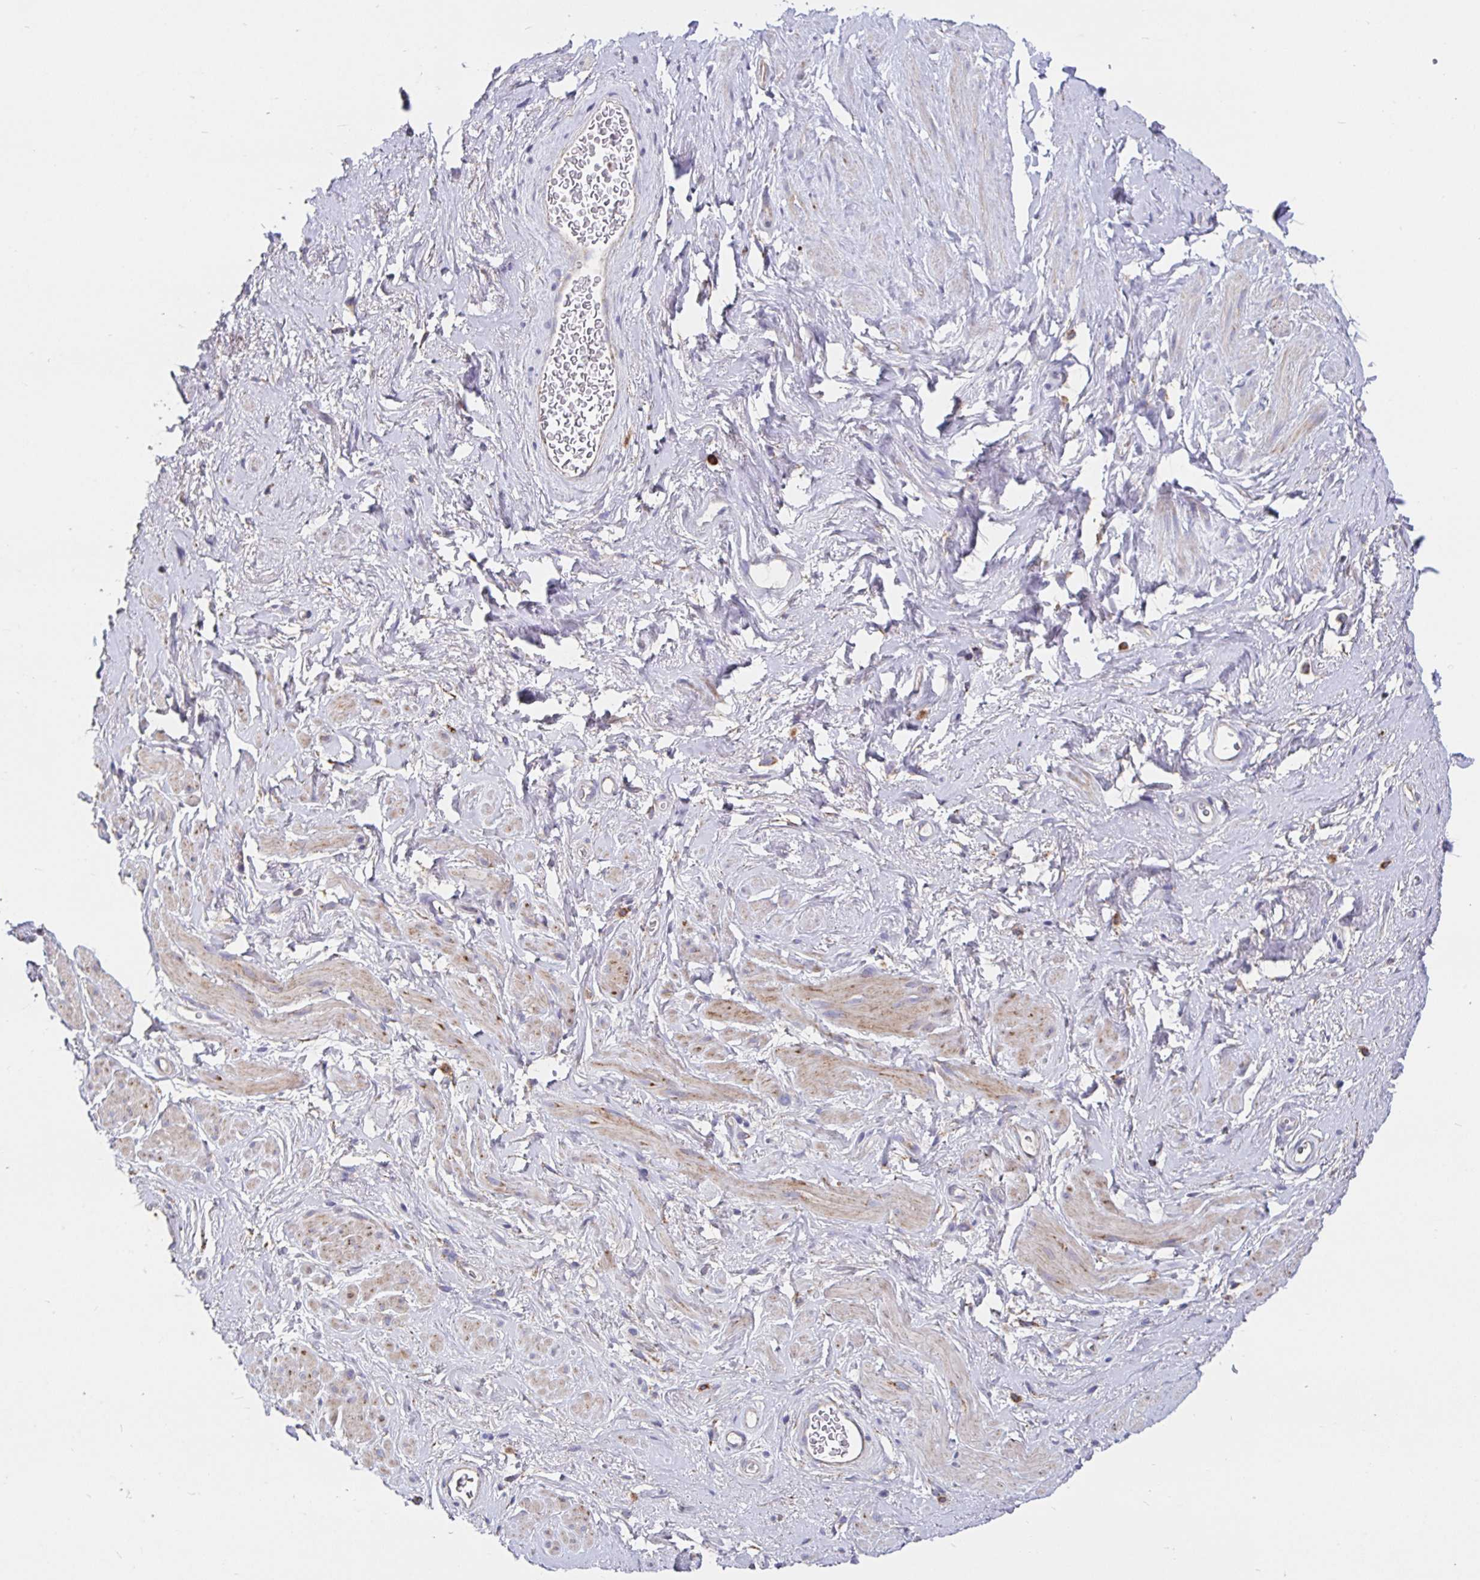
{"staining": {"intensity": "negative", "quantity": "none", "location": "none"}, "tissue": "soft tissue", "cell_type": "Fibroblasts", "image_type": "normal", "snomed": [{"axis": "morphology", "description": "Normal tissue, NOS"}, {"axis": "topography", "description": "Vagina"}, {"axis": "topography", "description": "Peripheral nerve tissue"}], "caption": "Soft tissue stained for a protein using IHC shows no staining fibroblasts.", "gene": "PRDX3", "patient": {"sex": "female", "age": 71}}